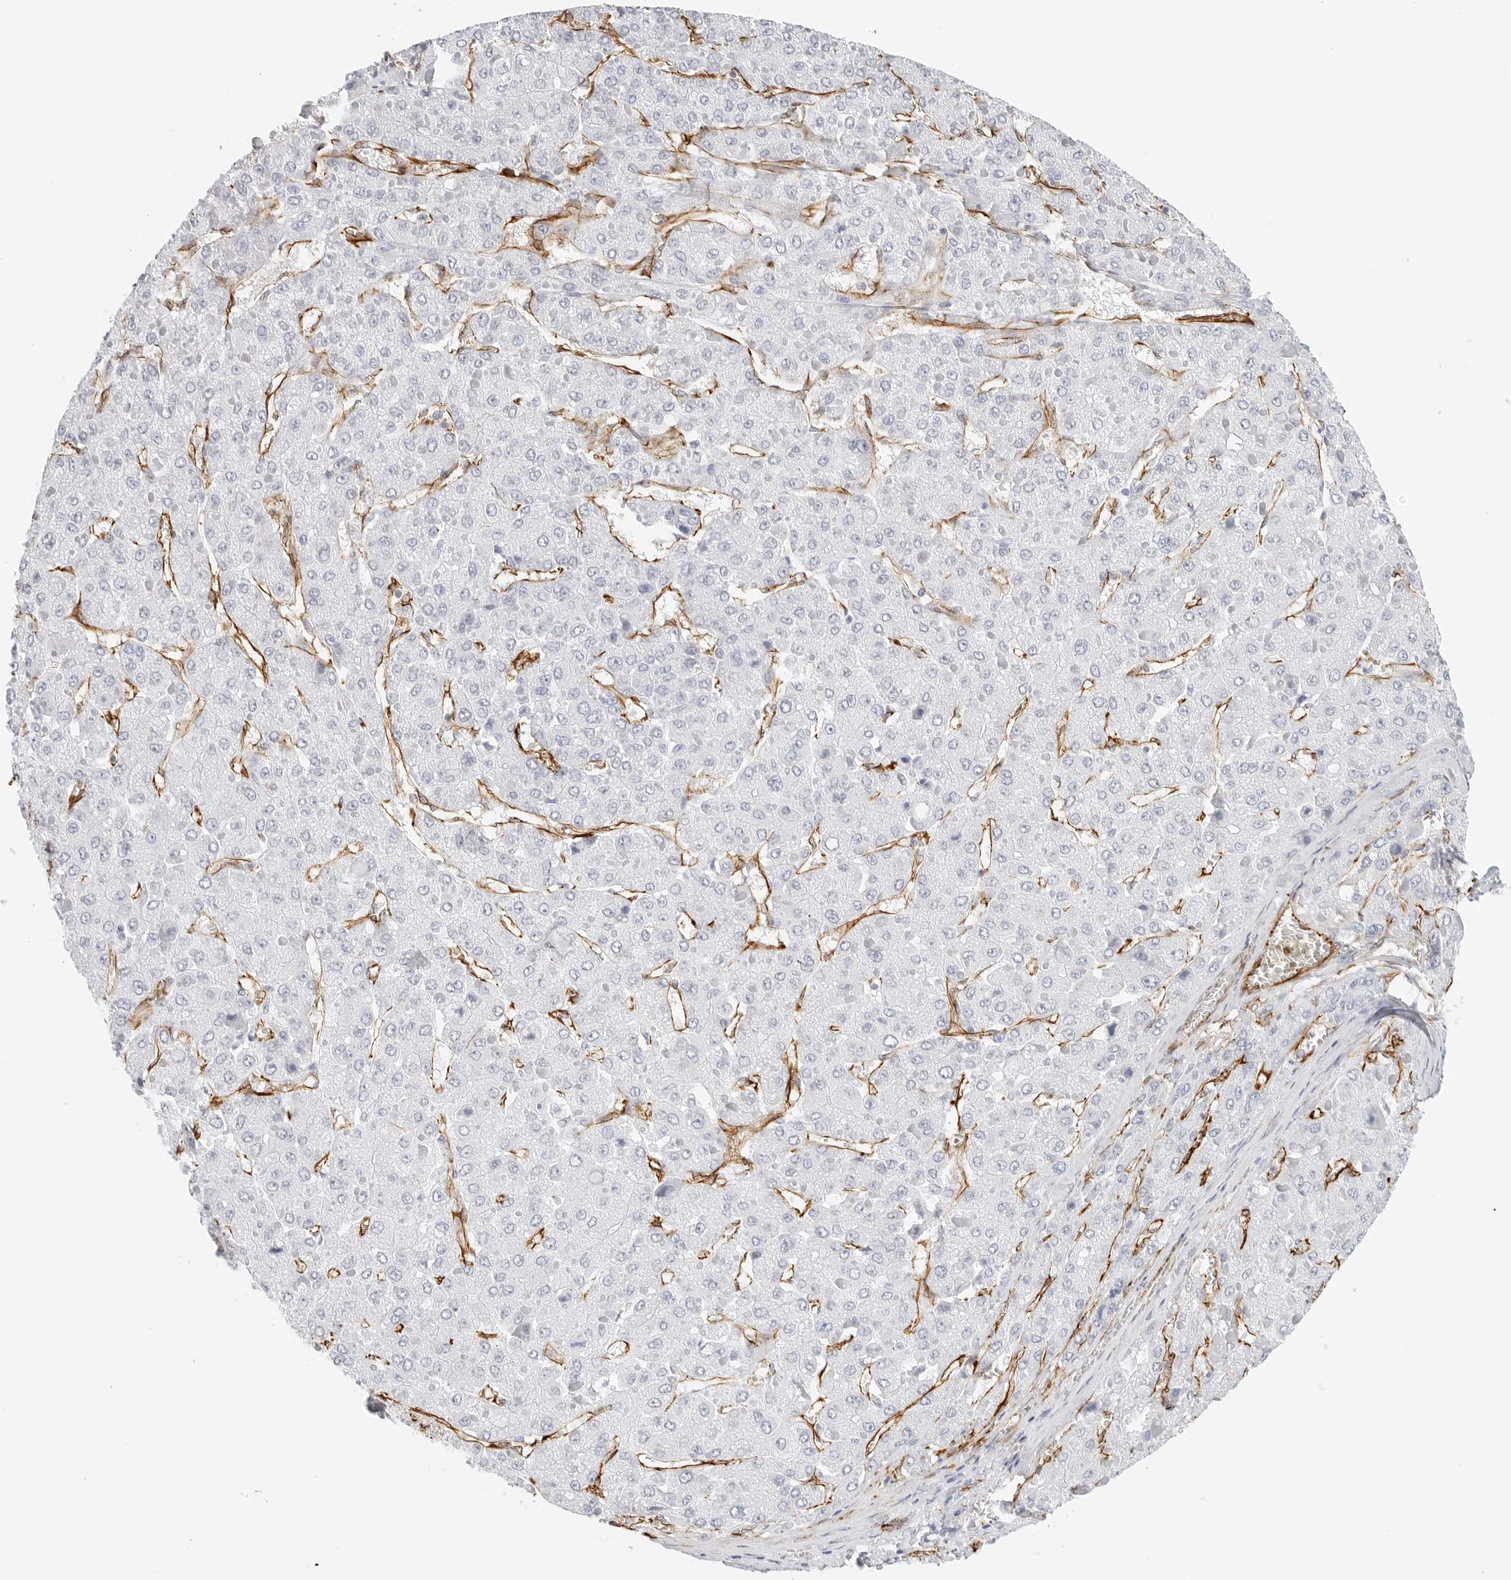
{"staining": {"intensity": "negative", "quantity": "none", "location": "none"}, "tissue": "liver cancer", "cell_type": "Tumor cells", "image_type": "cancer", "snomed": [{"axis": "morphology", "description": "Carcinoma, Hepatocellular, NOS"}, {"axis": "topography", "description": "Liver"}], "caption": "Immunohistochemistry histopathology image of hepatocellular carcinoma (liver) stained for a protein (brown), which shows no positivity in tumor cells.", "gene": "NES", "patient": {"sex": "female", "age": 73}}